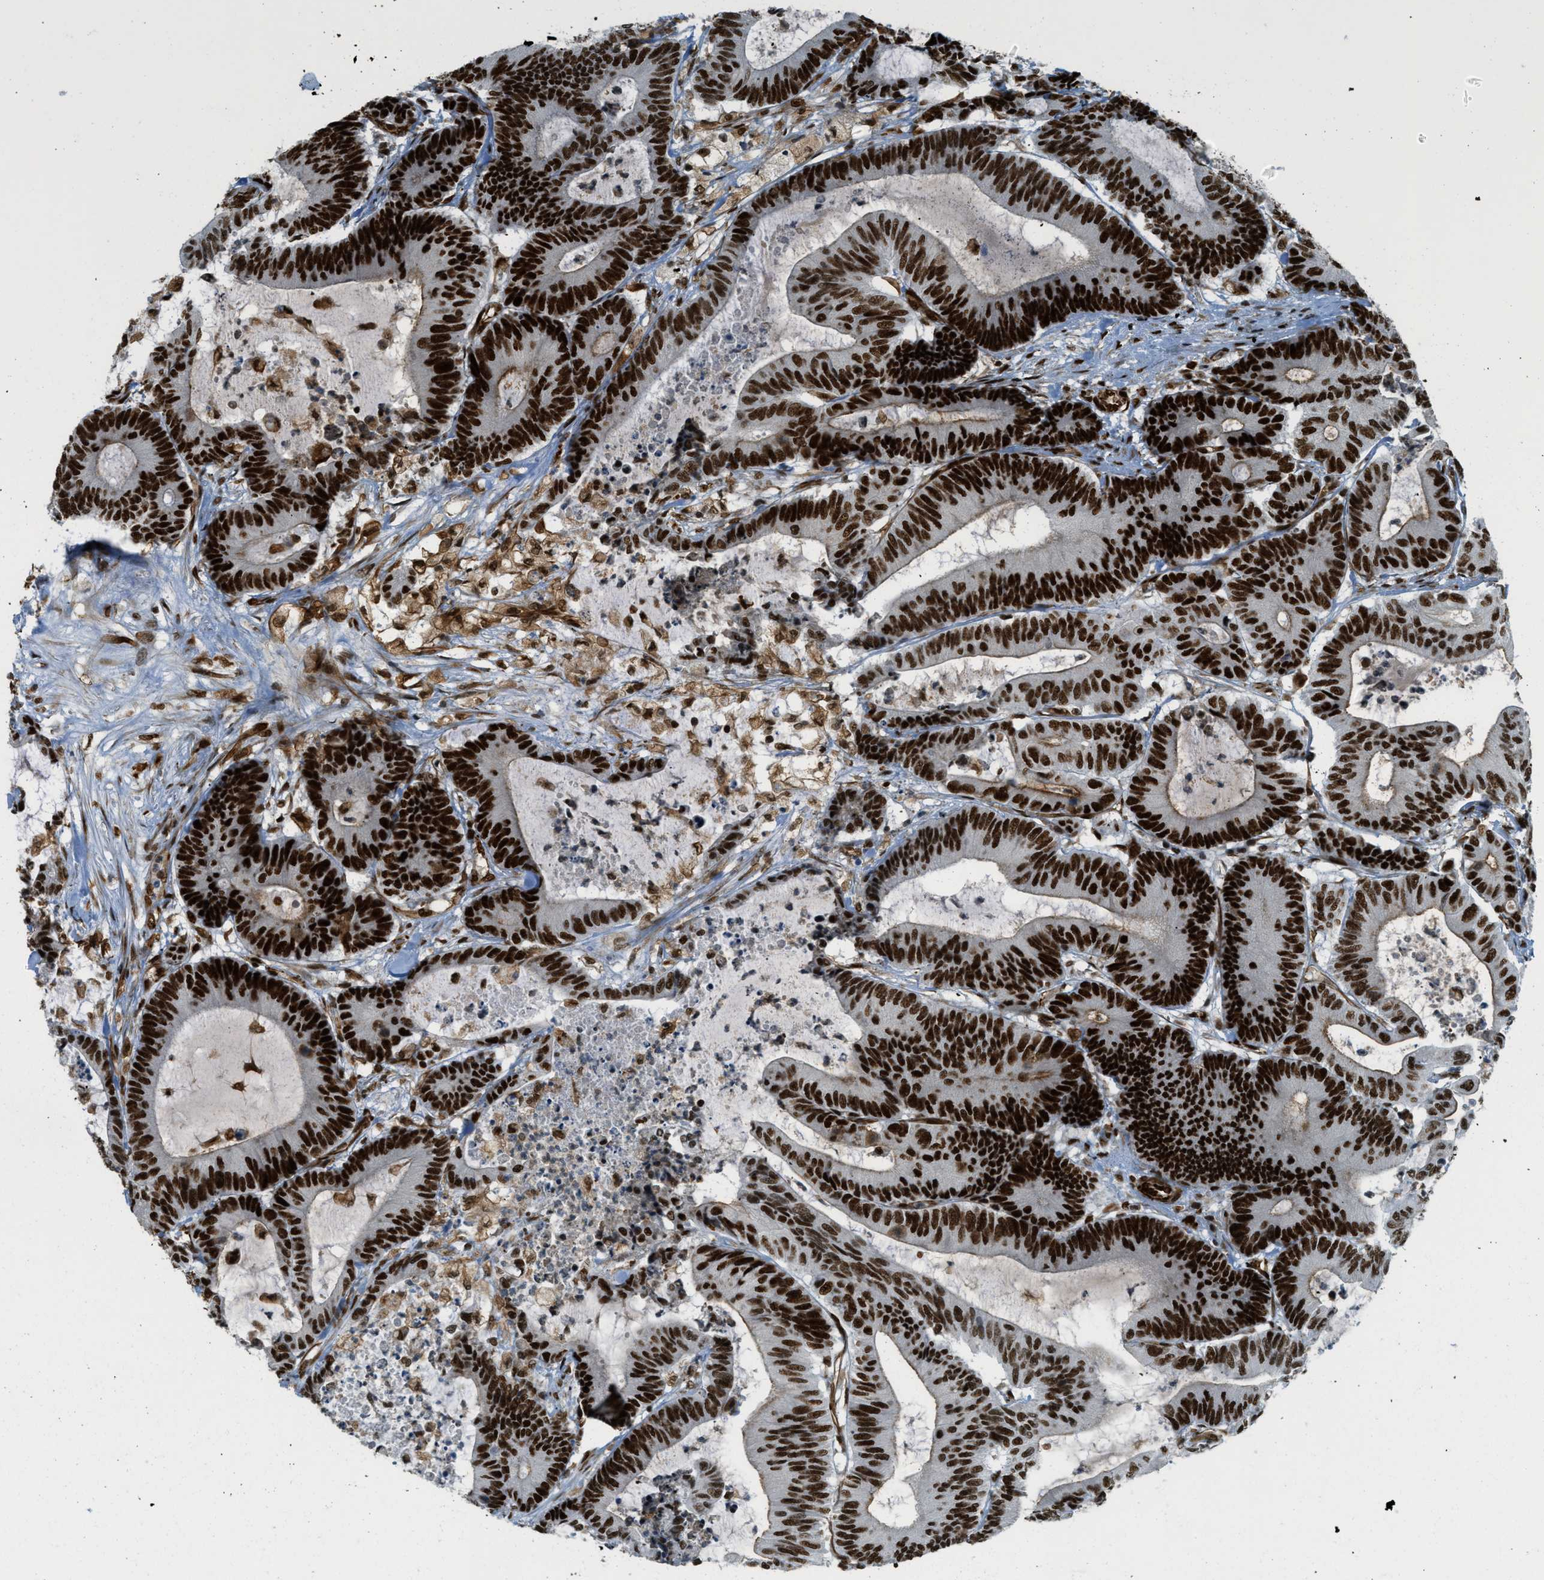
{"staining": {"intensity": "strong", "quantity": ">75%", "location": "nuclear"}, "tissue": "colorectal cancer", "cell_type": "Tumor cells", "image_type": "cancer", "snomed": [{"axis": "morphology", "description": "Adenocarcinoma, NOS"}, {"axis": "topography", "description": "Colon"}], "caption": "The photomicrograph reveals staining of adenocarcinoma (colorectal), revealing strong nuclear protein positivity (brown color) within tumor cells. The protein is stained brown, and the nuclei are stained in blue (DAB (3,3'-diaminobenzidine) IHC with brightfield microscopy, high magnification).", "gene": "ZFR", "patient": {"sex": "female", "age": 84}}